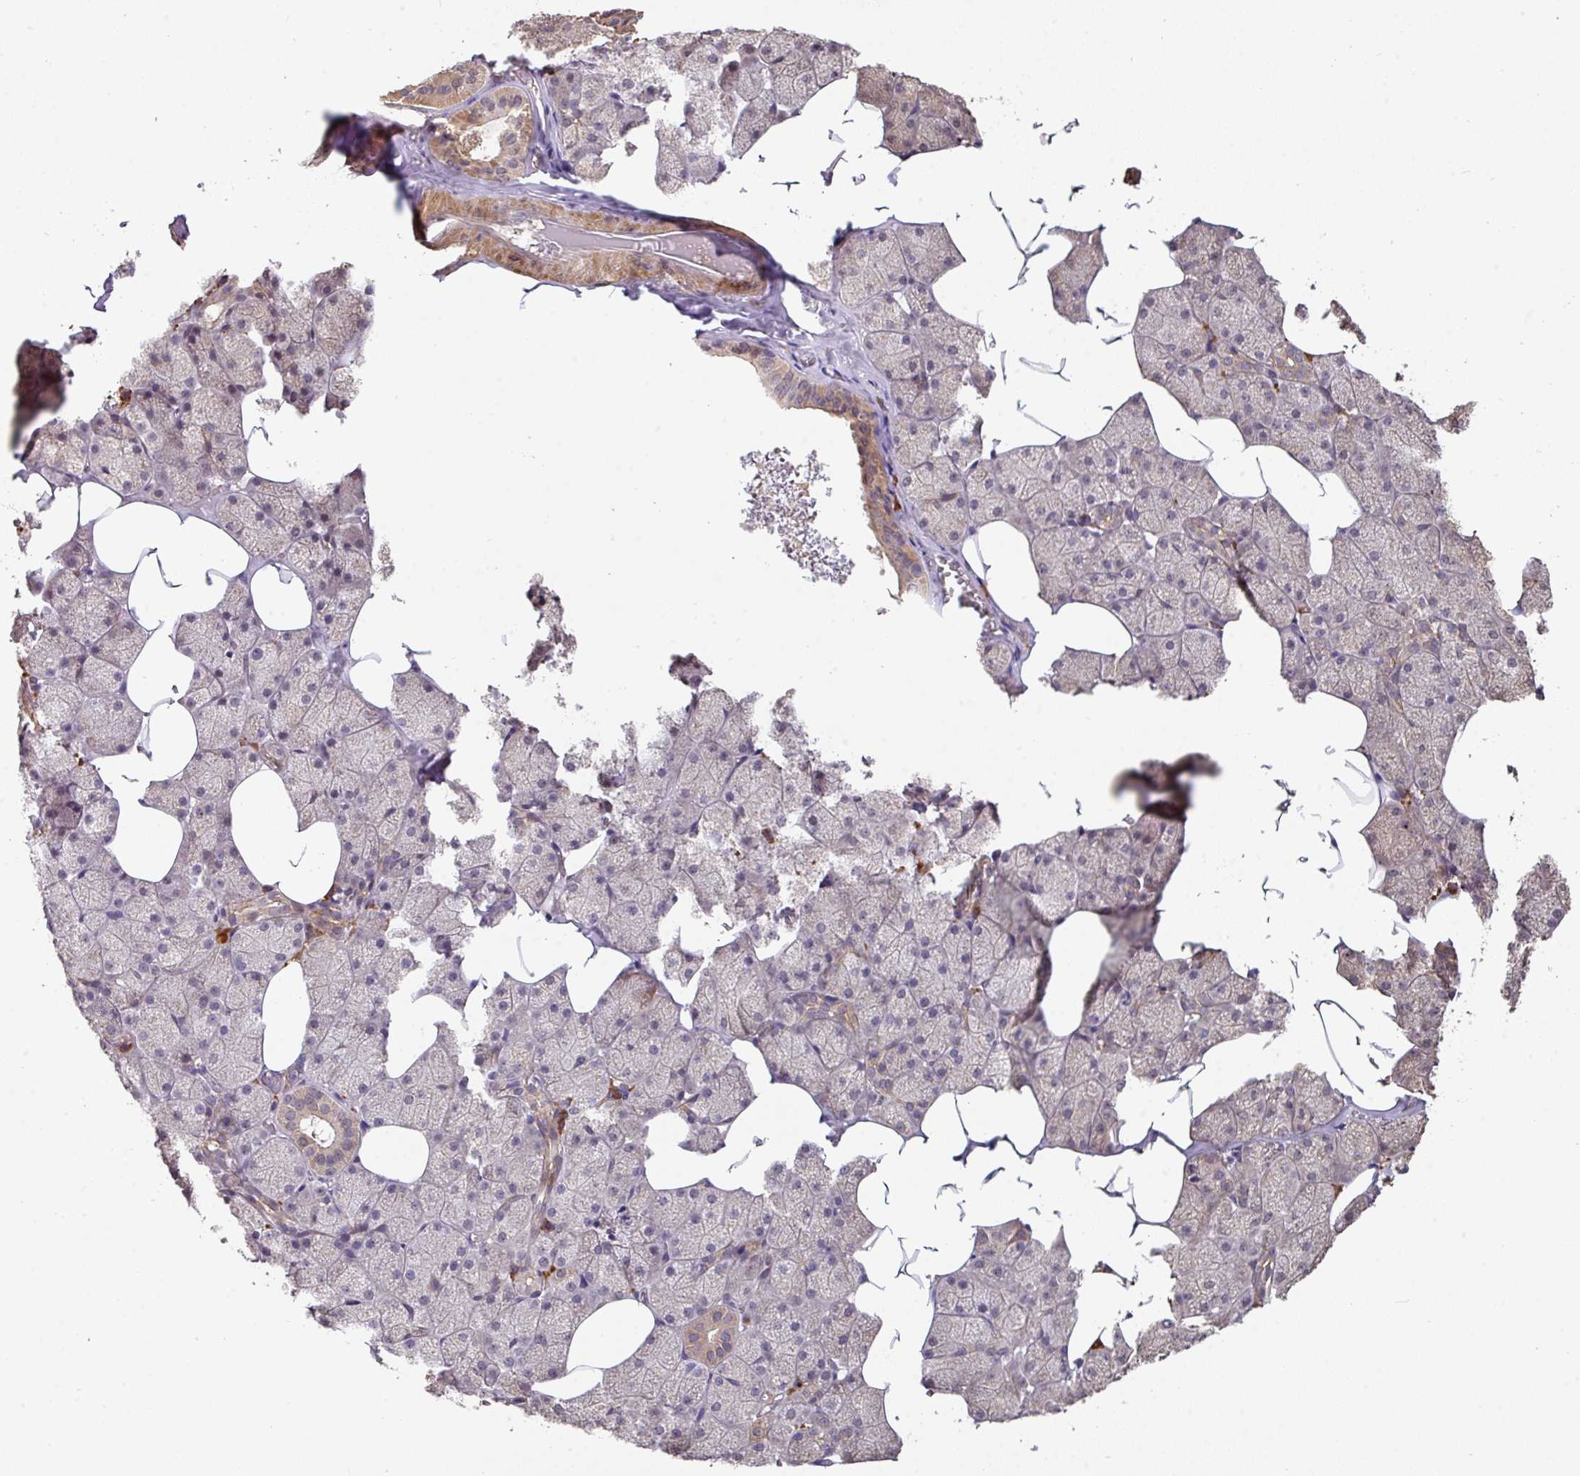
{"staining": {"intensity": "moderate", "quantity": "<25%", "location": "cytoplasmic/membranous"}, "tissue": "salivary gland", "cell_type": "Glandular cells", "image_type": "normal", "snomed": [{"axis": "morphology", "description": "Normal tissue, NOS"}, {"axis": "topography", "description": "Salivary gland"}, {"axis": "topography", "description": "Peripheral nerve tissue"}], "caption": "A high-resolution photomicrograph shows IHC staining of normal salivary gland, which exhibits moderate cytoplasmic/membranous staining in approximately <25% of glandular cells.", "gene": "ACVR2B", "patient": {"sex": "male", "age": 38}}